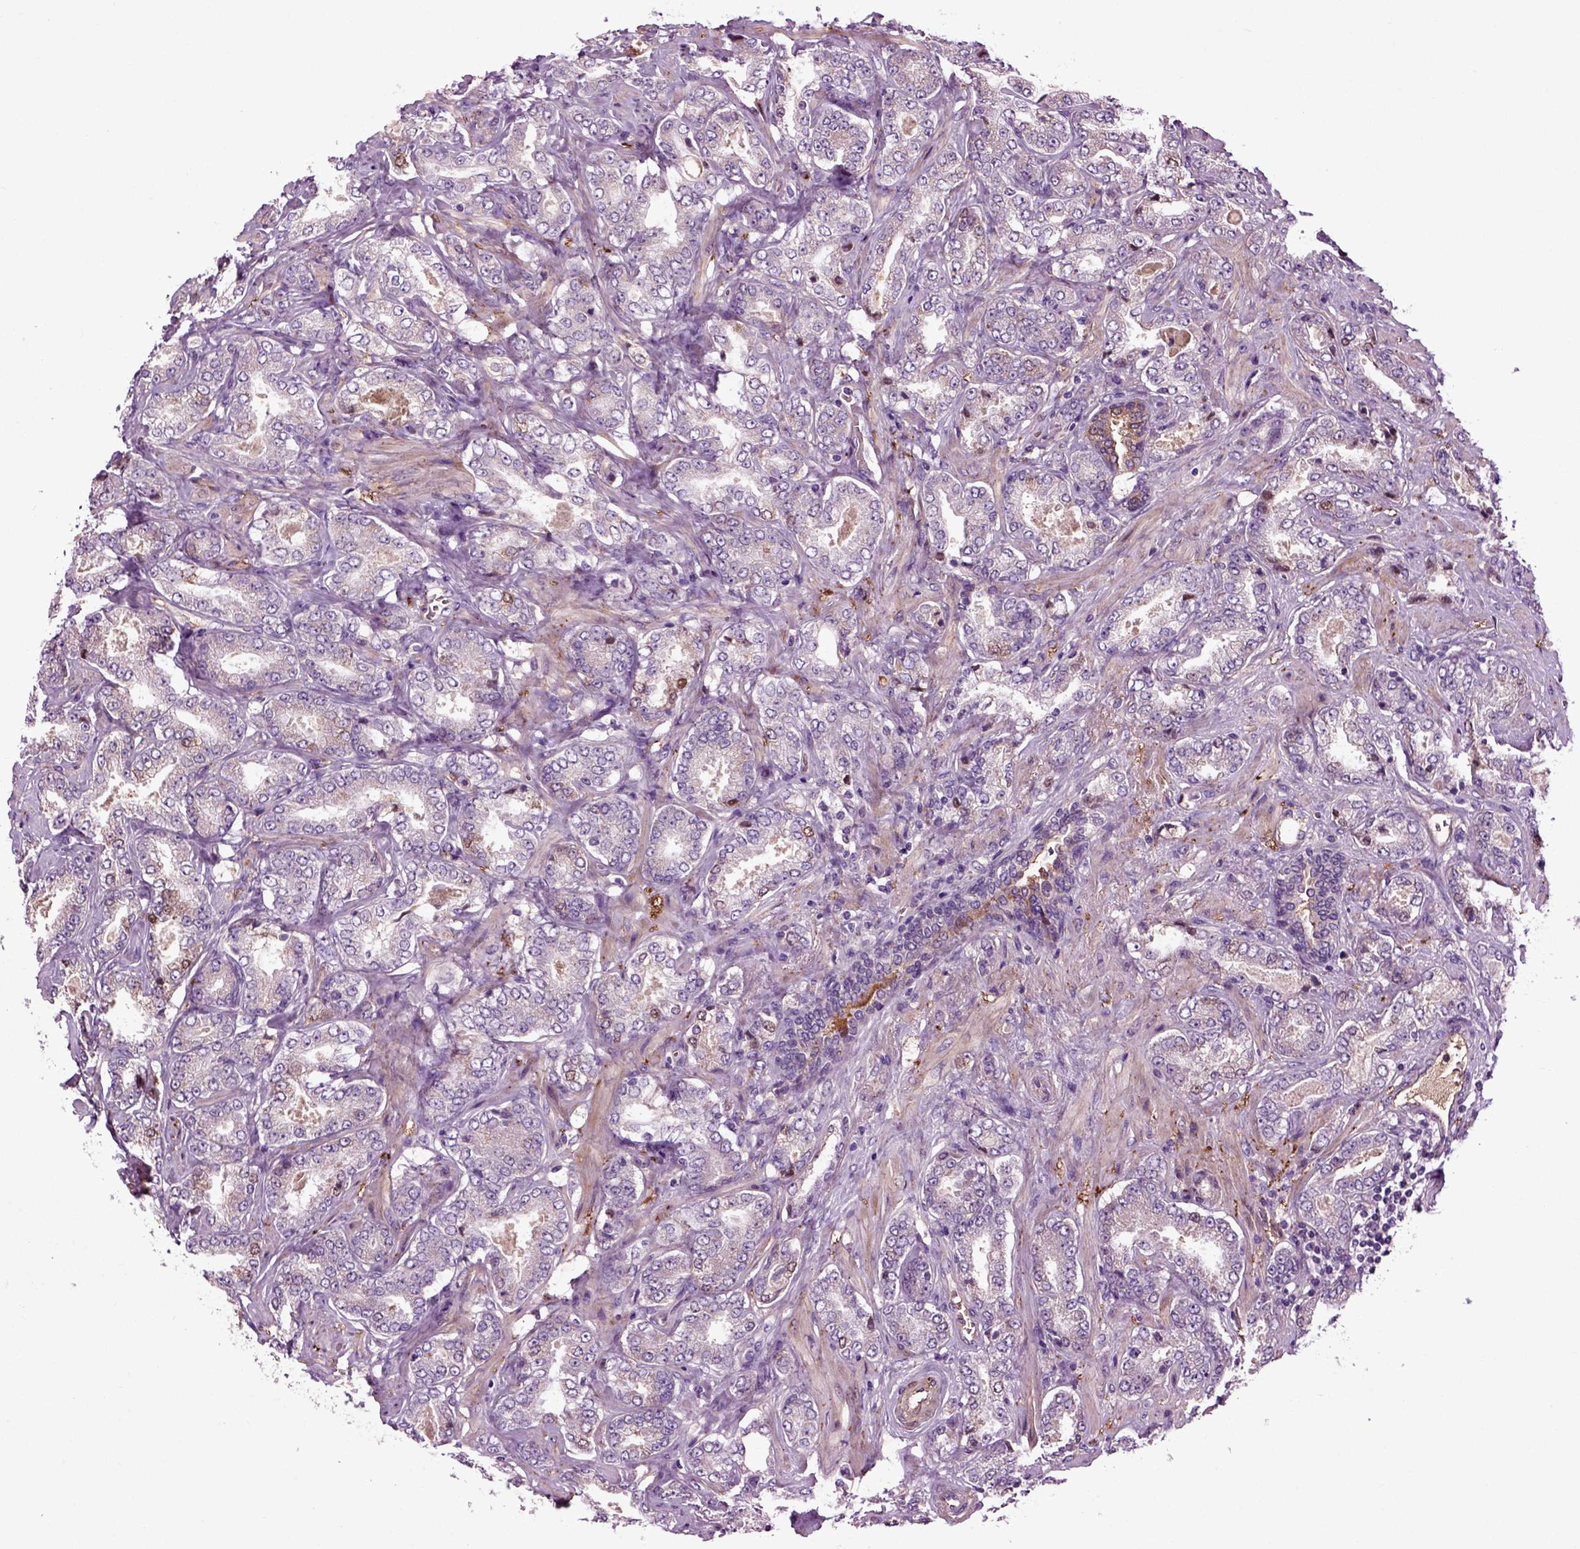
{"staining": {"intensity": "negative", "quantity": "none", "location": "none"}, "tissue": "prostate cancer", "cell_type": "Tumor cells", "image_type": "cancer", "snomed": [{"axis": "morphology", "description": "Adenocarcinoma, NOS"}, {"axis": "topography", "description": "Prostate"}], "caption": "Protein analysis of prostate cancer (adenocarcinoma) demonstrates no significant expression in tumor cells.", "gene": "SPON1", "patient": {"sex": "male", "age": 64}}